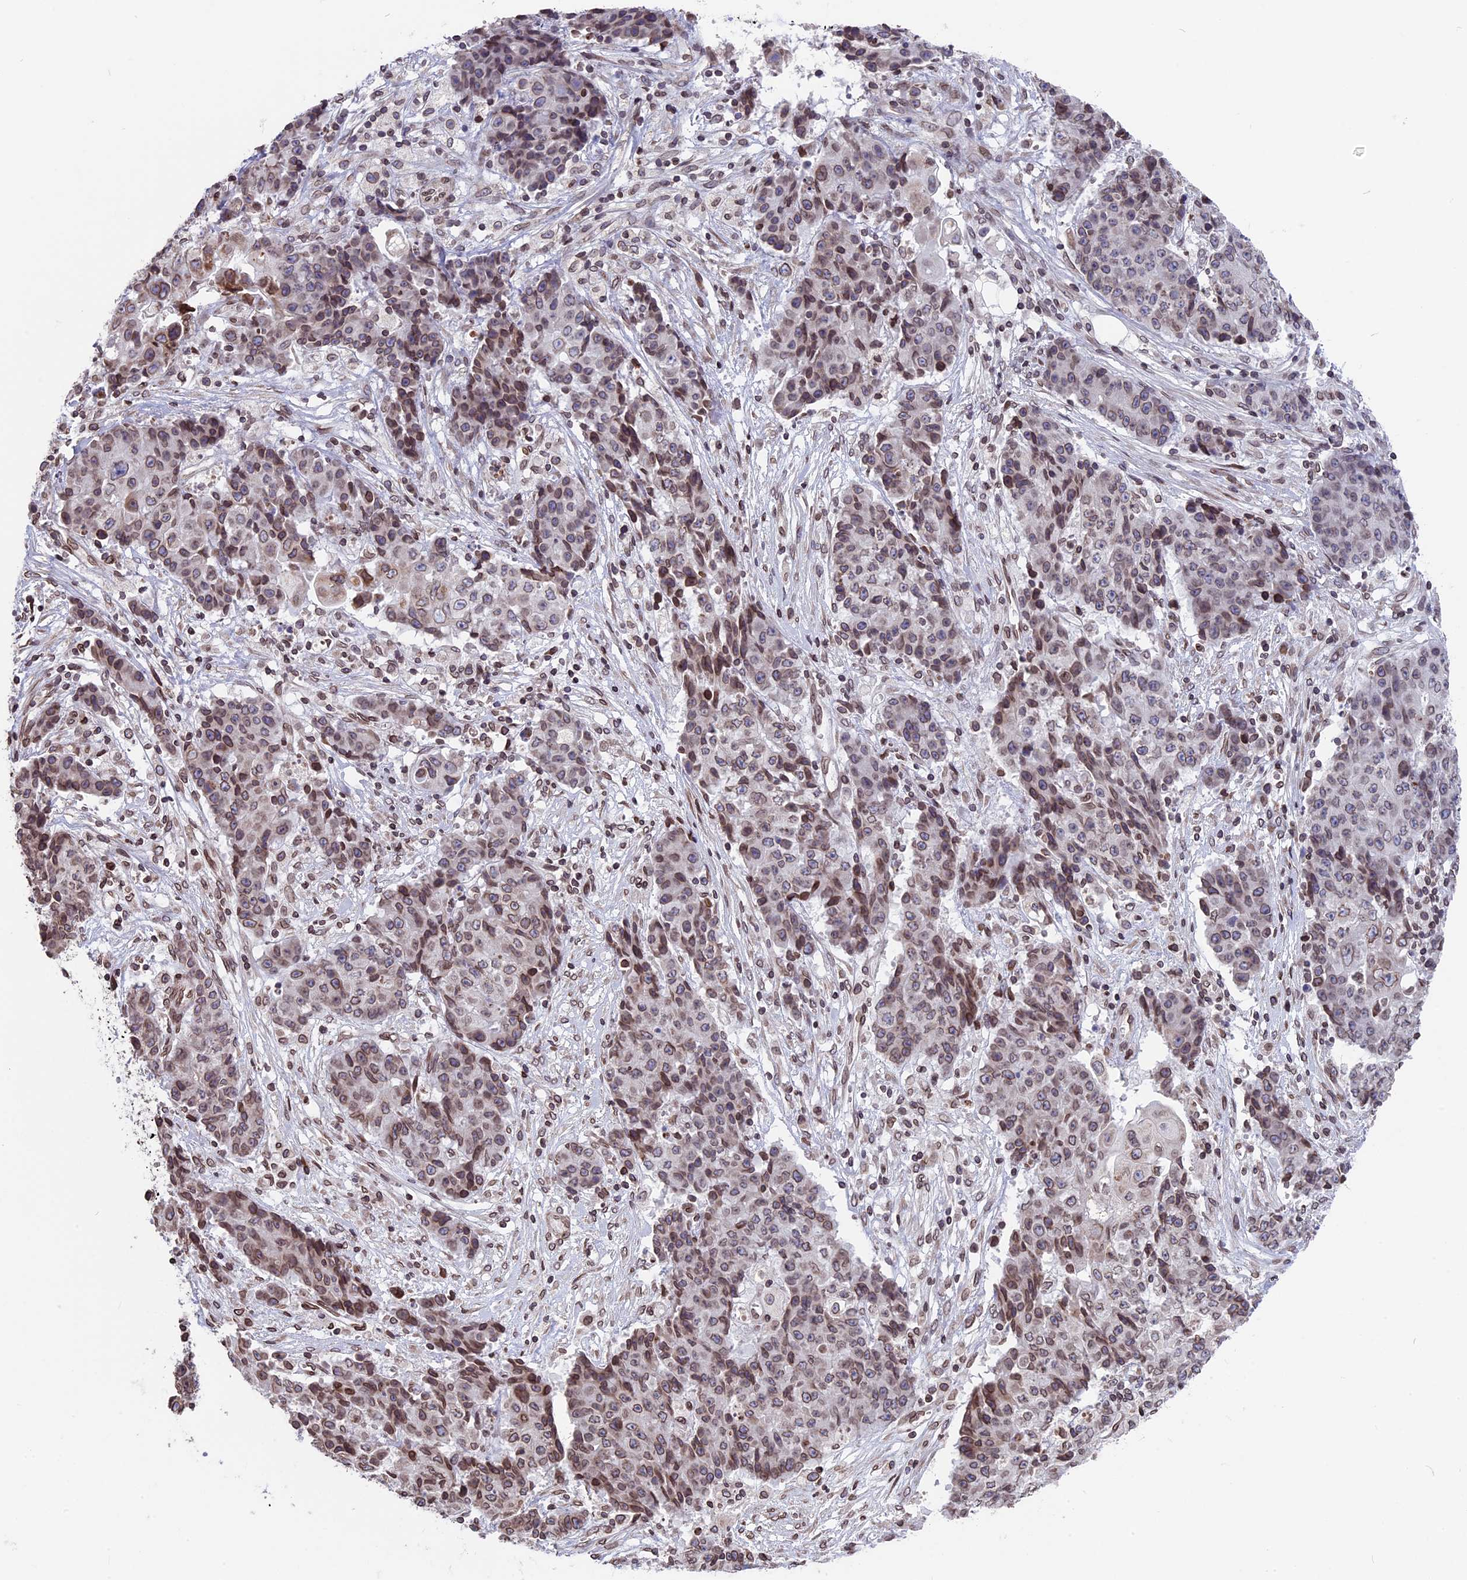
{"staining": {"intensity": "moderate", "quantity": ">75%", "location": "cytoplasmic/membranous,nuclear"}, "tissue": "ovarian cancer", "cell_type": "Tumor cells", "image_type": "cancer", "snomed": [{"axis": "morphology", "description": "Carcinoma, endometroid"}, {"axis": "topography", "description": "Ovary"}], "caption": "The image reveals staining of ovarian endometroid carcinoma, revealing moderate cytoplasmic/membranous and nuclear protein expression (brown color) within tumor cells.", "gene": "PTCHD4", "patient": {"sex": "female", "age": 42}}